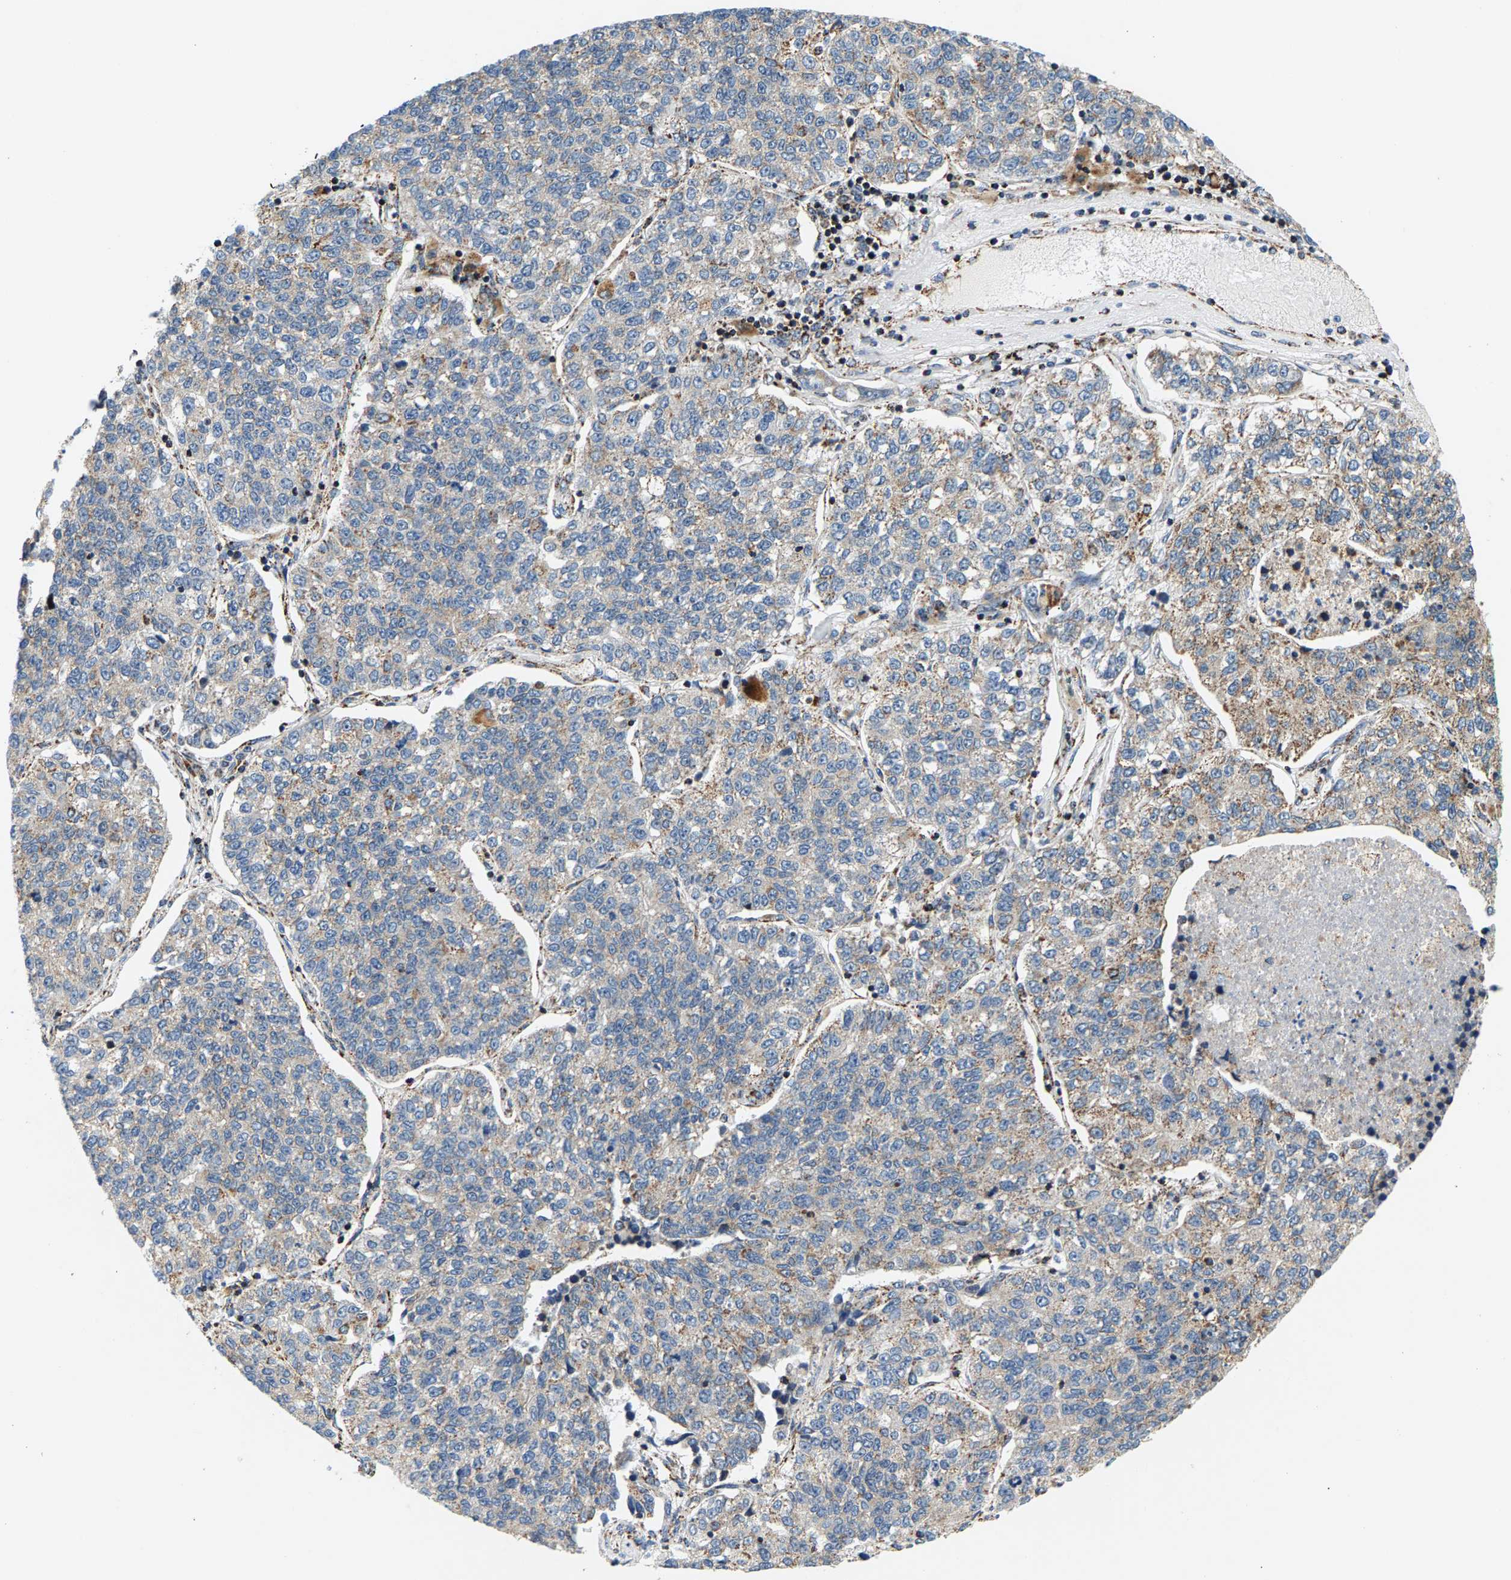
{"staining": {"intensity": "weak", "quantity": "25%-75%", "location": "cytoplasmic/membranous"}, "tissue": "lung cancer", "cell_type": "Tumor cells", "image_type": "cancer", "snomed": [{"axis": "morphology", "description": "Adenocarcinoma, NOS"}, {"axis": "topography", "description": "Lung"}], "caption": "Lung adenocarcinoma stained with a protein marker shows weak staining in tumor cells.", "gene": "PDE1A", "patient": {"sex": "male", "age": 49}}